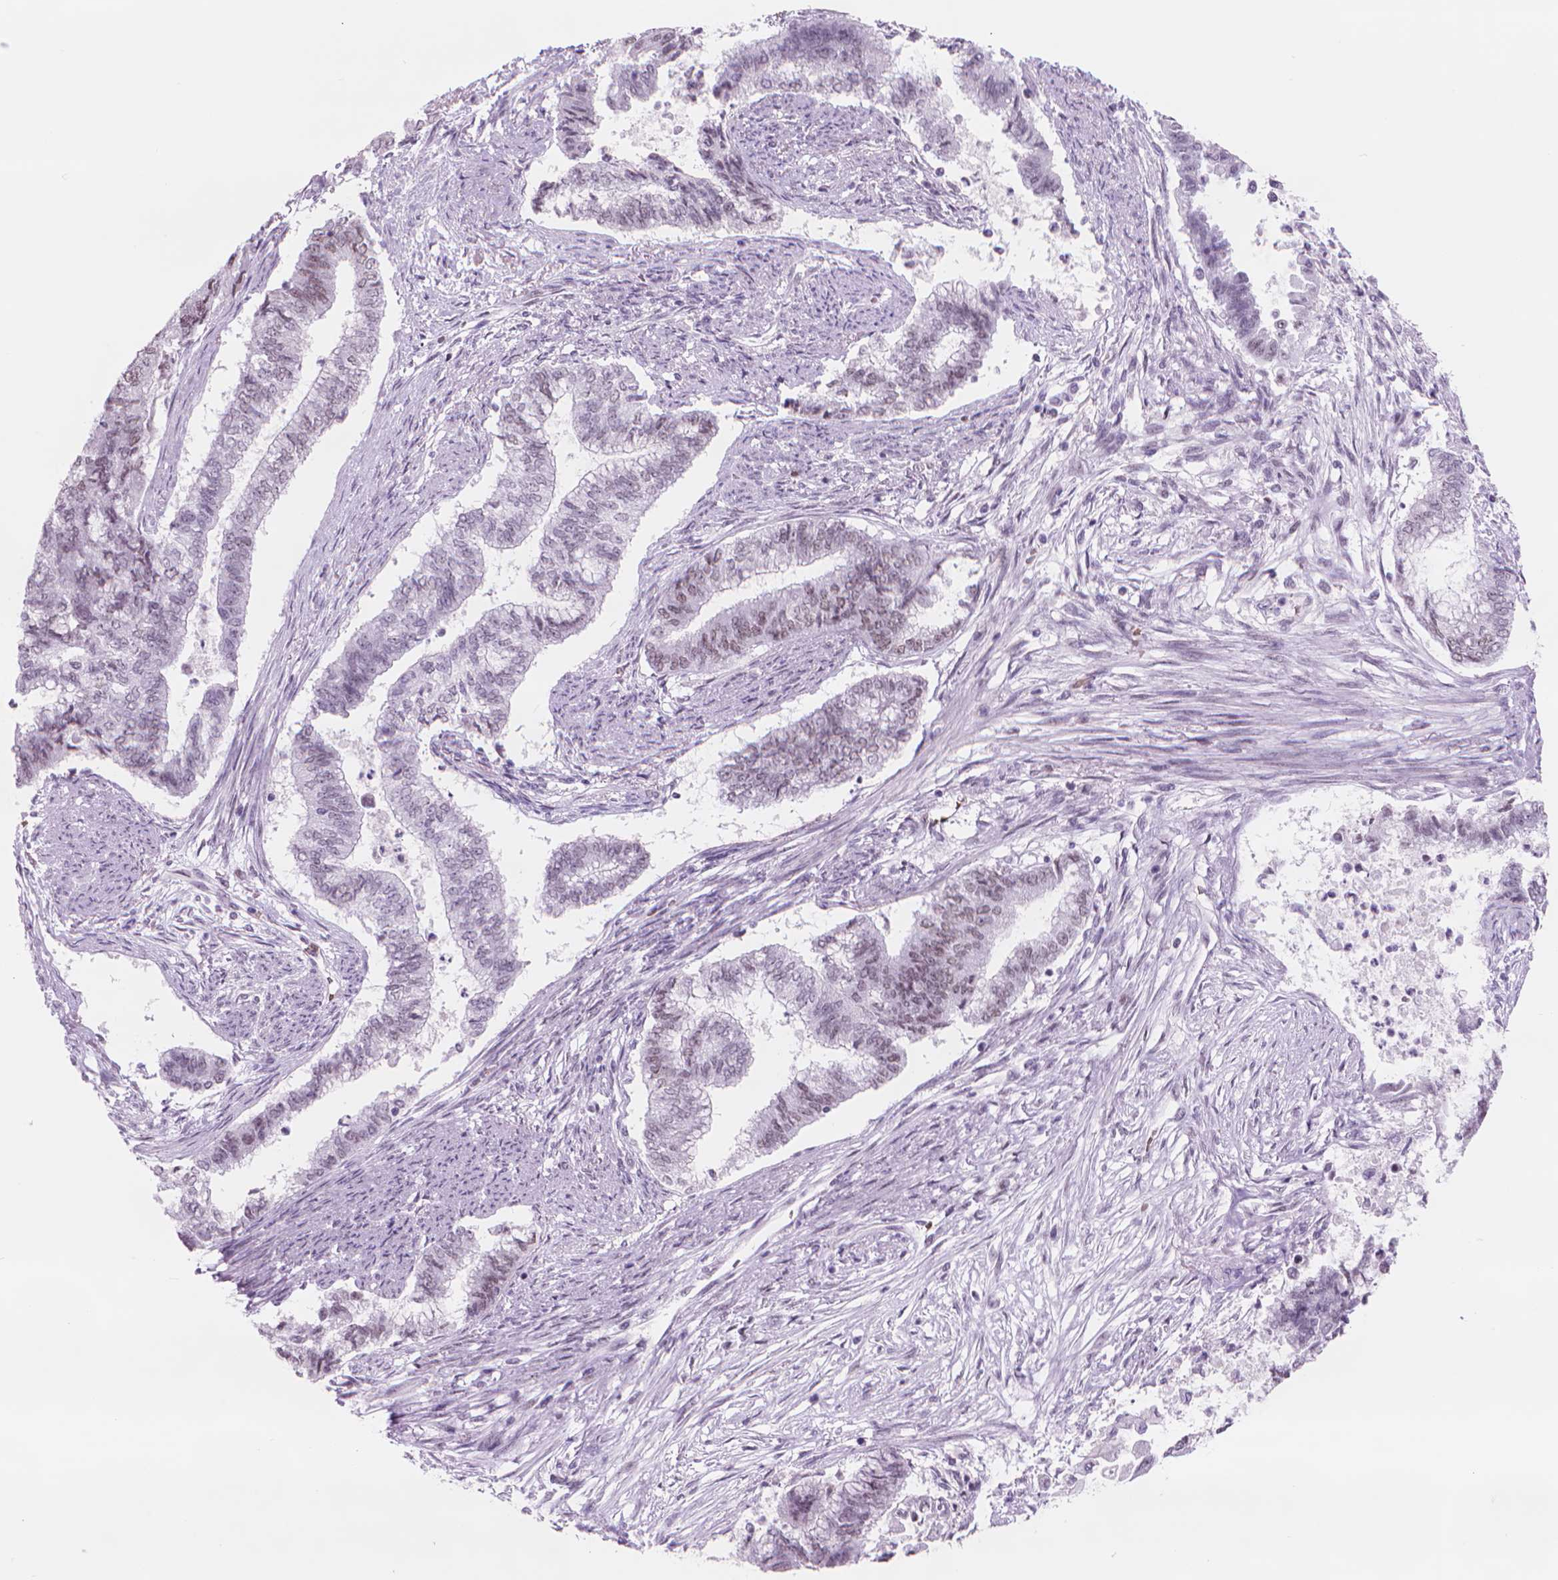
{"staining": {"intensity": "moderate", "quantity": "25%-75%", "location": "nuclear"}, "tissue": "endometrial cancer", "cell_type": "Tumor cells", "image_type": "cancer", "snomed": [{"axis": "morphology", "description": "Adenocarcinoma, NOS"}, {"axis": "topography", "description": "Endometrium"}], "caption": "Immunohistochemical staining of endometrial cancer displays moderate nuclear protein staining in approximately 25%-75% of tumor cells.", "gene": "POLR3D", "patient": {"sex": "female", "age": 65}}